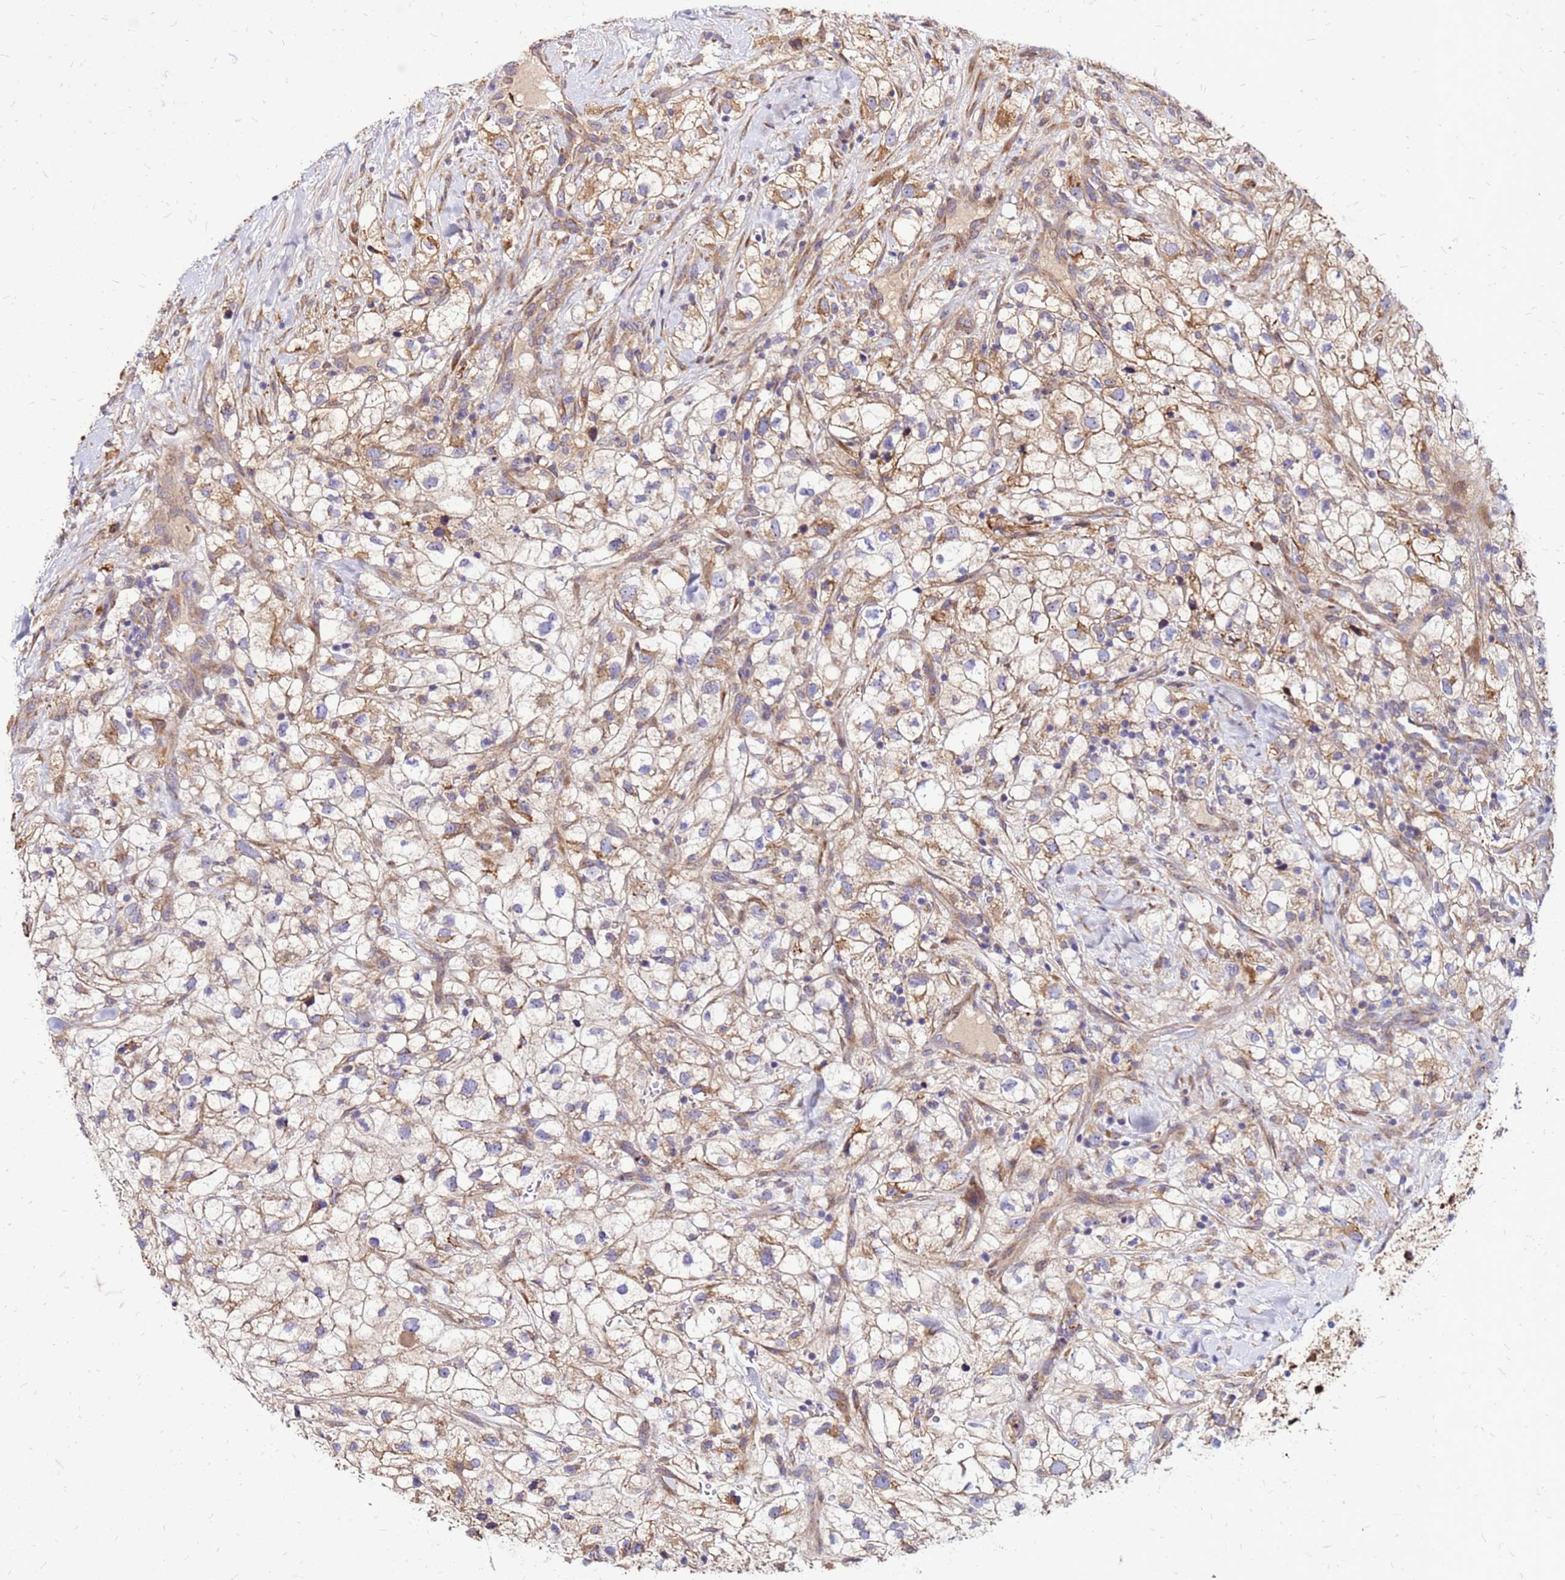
{"staining": {"intensity": "moderate", "quantity": ">75%", "location": "cytoplasmic/membranous"}, "tissue": "renal cancer", "cell_type": "Tumor cells", "image_type": "cancer", "snomed": [{"axis": "morphology", "description": "Adenocarcinoma, NOS"}, {"axis": "topography", "description": "Kidney"}], "caption": "This image shows renal adenocarcinoma stained with immunohistochemistry (IHC) to label a protein in brown. The cytoplasmic/membranous of tumor cells show moderate positivity for the protein. Nuclei are counter-stained blue.", "gene": "VMO1", "patient": {"sex": "male", "age": 59}}